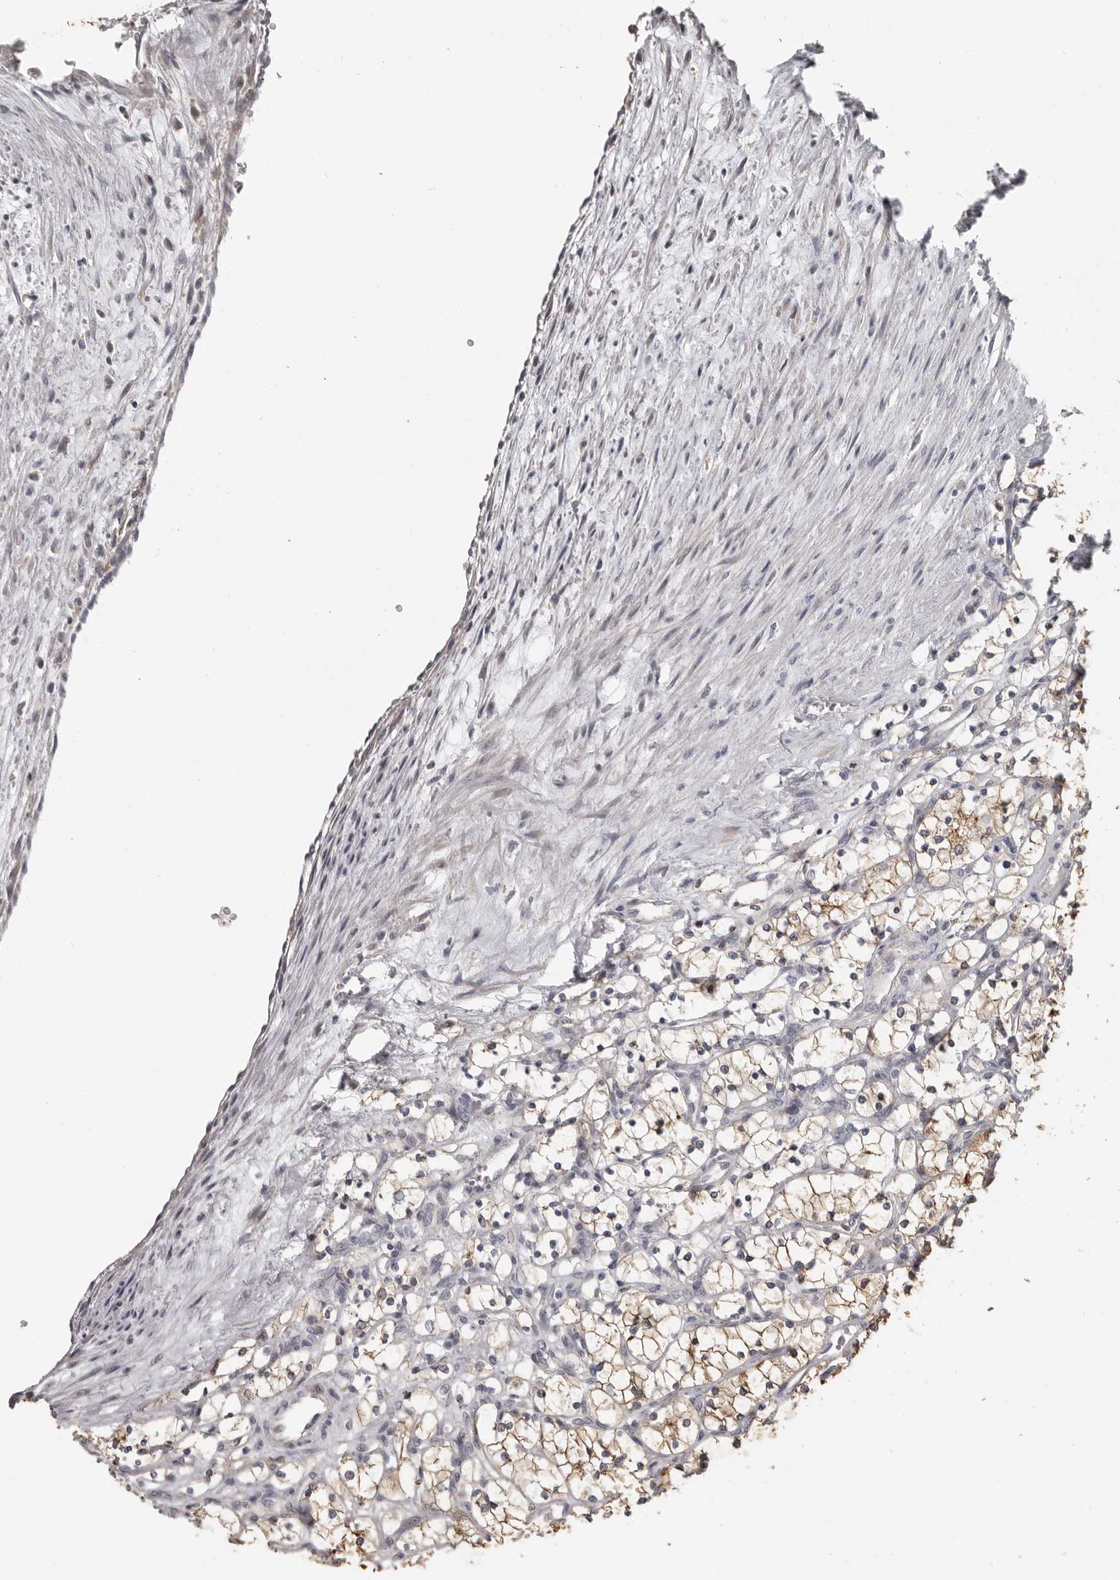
{"staining": {"intensity": "weak", "quantity": ">75%", "location": "cytoplasmic/membranous"}, "tissue": "renal cancer", "cell_type": "Tumor cells", "image_type": "cancer", "snomed": [{"axis": "morphology", "description": "Adenocarcinoma, NOS"}, {"axis": "topography", "description": "Kidney"}], "caption": "A low amount of weak cytoplasmic/membranous expression is present in approximately >75% of tumor cells in renal cancer (adenocarcinoma) tissue.", "gene": "KCNJ8", "patient": {"sex": "female", "age": 69}}